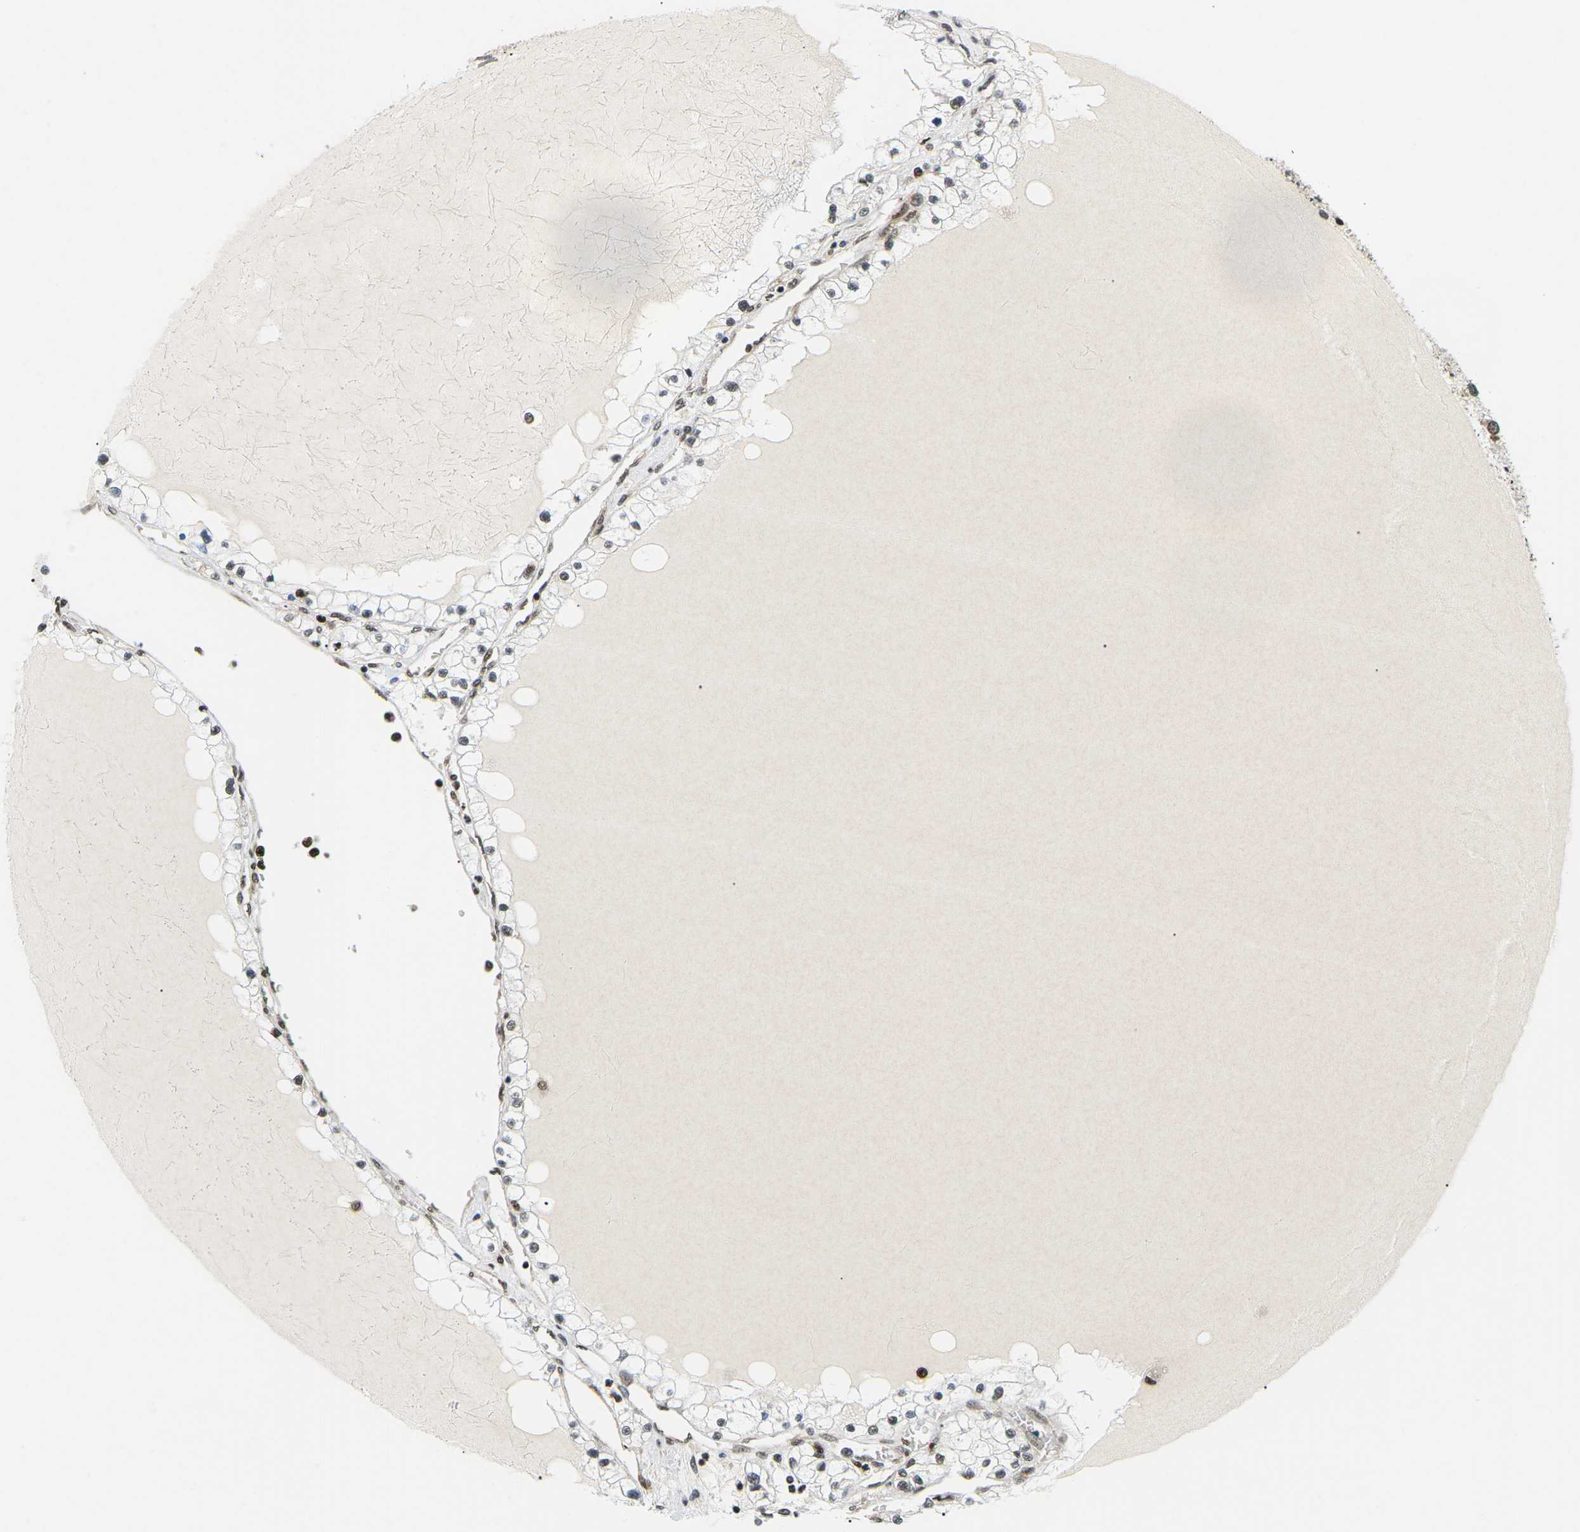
{"staining": {"intensity": "moderate", "quantity": "<25%", "location": "nuclear"}, "tissue": "renal cancer", "cell_type": "Tumor cells", "image_type": "cancer", "snomed": [{"axis": "morphology", "description": "Adenocarcinoma, NOS"}, {"axis": "topography", "description": "Kidney"}], "caption": "Adenocarcinoma (renal) was stained to show a protein in brown. There is low levels of moderate nuclear expression in about <25% of tumor cells.", "gene": "CELF1", "patient": {"sex": "male", "age": 68}}